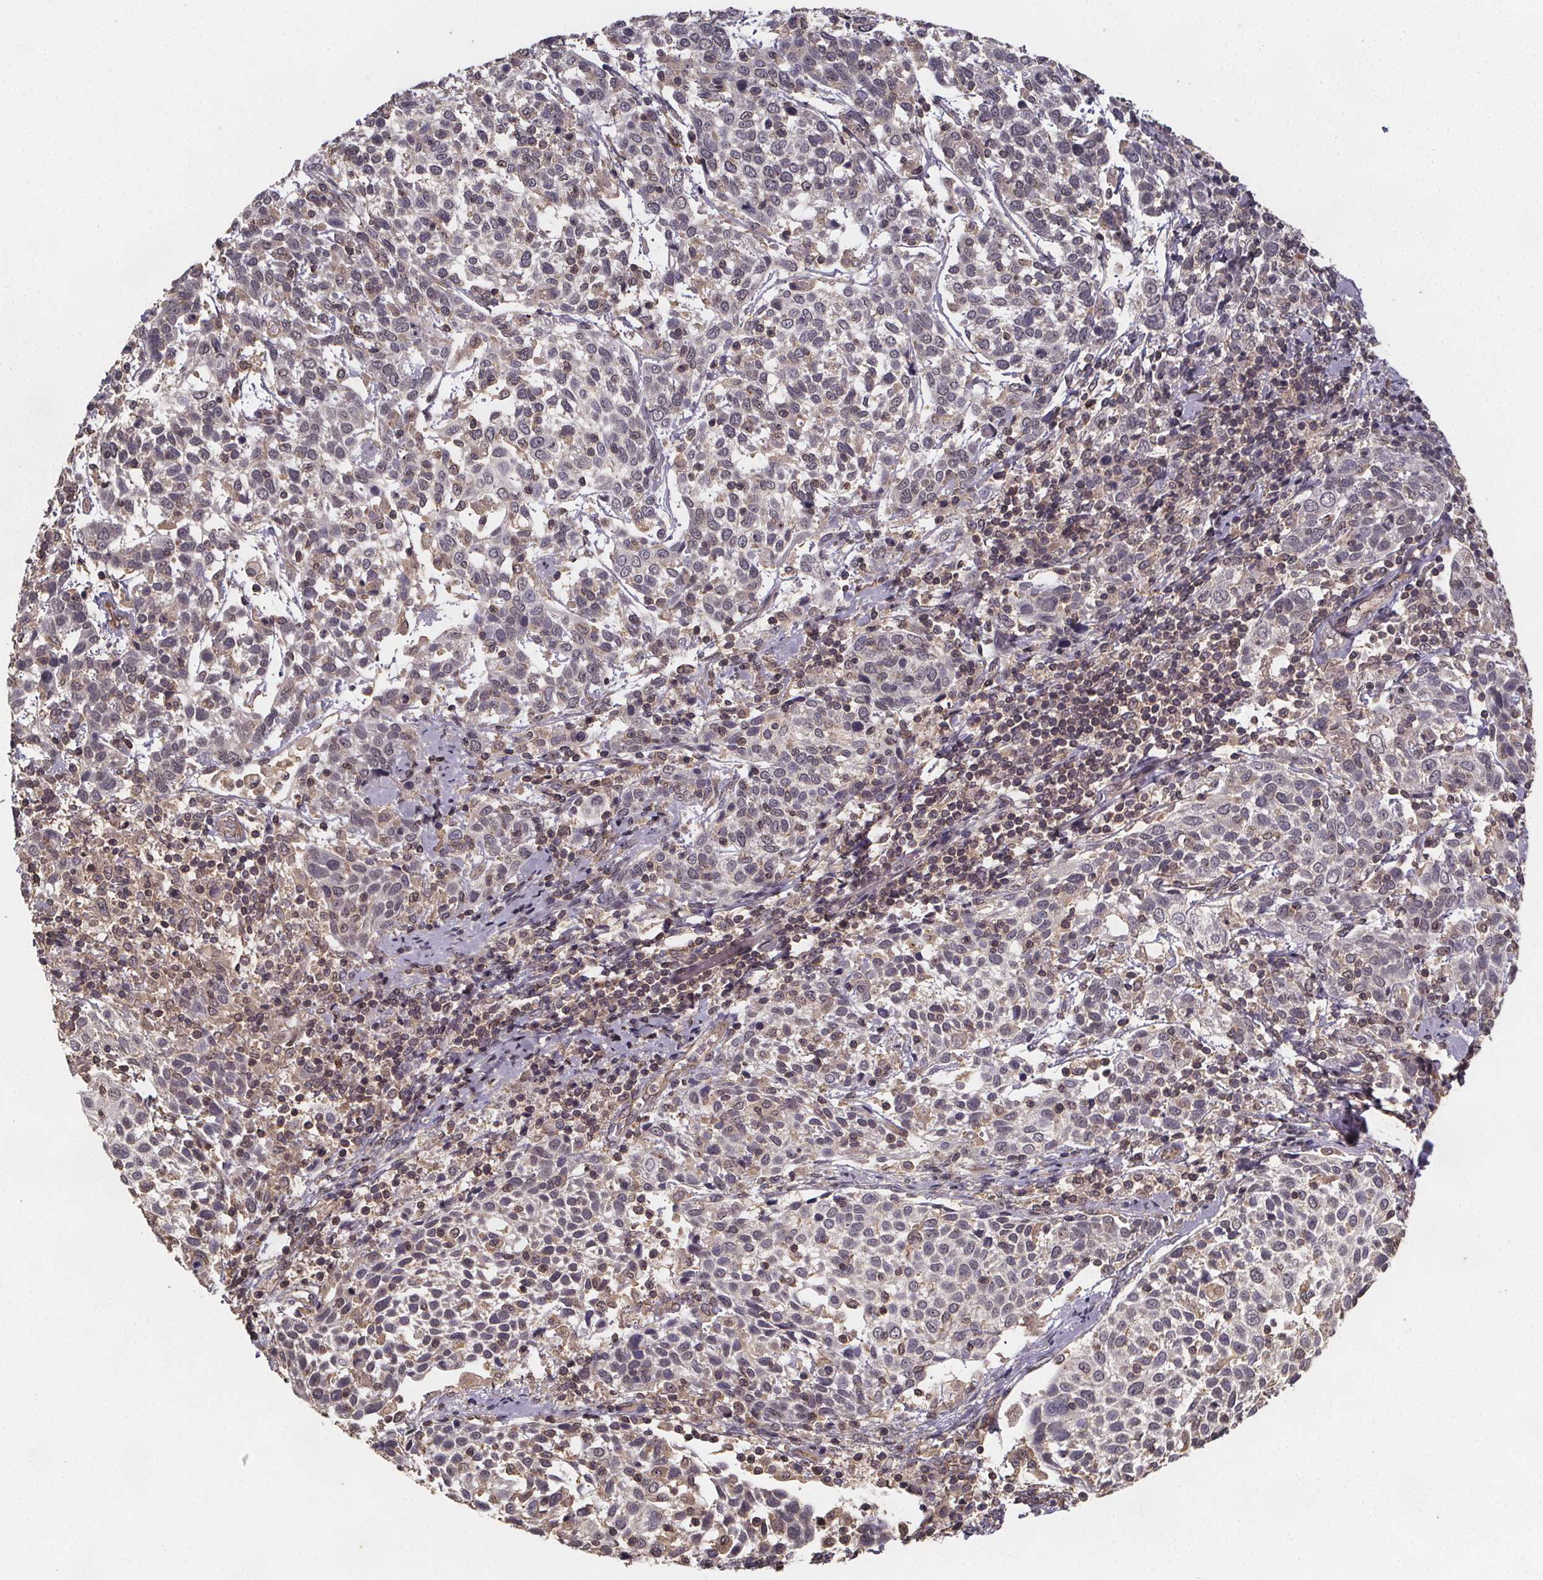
{"staining": {"intensity": "weak", "quantity": "<25%", "location": "nuclear"}, "tissue": "cervical cancer", "cell_type": "Tumor cells", "image_type": "cancer", "snomed": [{"axis": "morphology", "description": "Squamous cell carcinoma, NOS"}, {"axis": "topography", "description": "Cervix"}], "caption": "DAB immunohistochemical staining of human cervical cancer (squamous cell carcinoma) shows no significant expression in tumor cells.", "gene": "PIERCE2", "patient": {"sex": "female", "age": 61}}